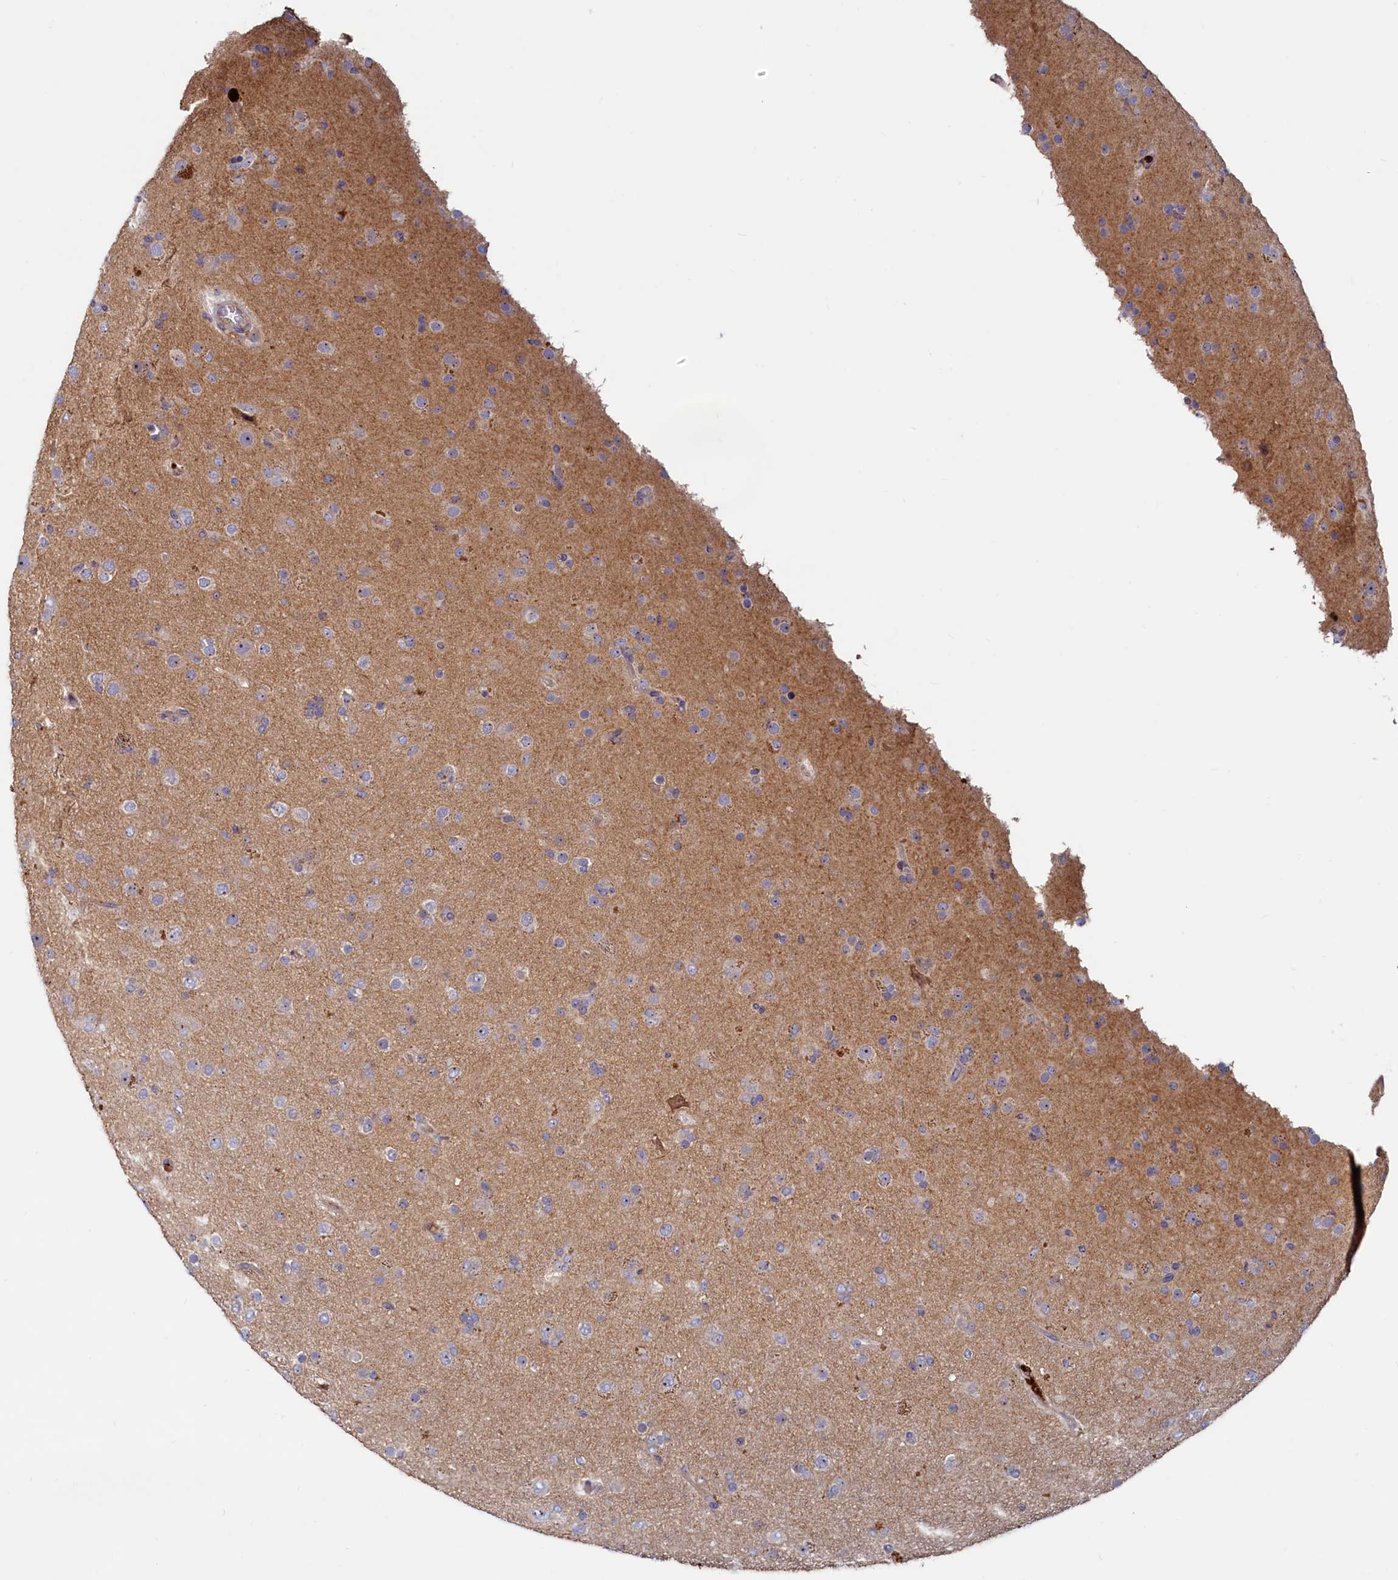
{"staining": {"intensity": "negative", "quantity": "none", "location": "none"}, "tissue": "glioma", "cell_type": "Tumor cells", "image_type": "cancer", "snomed": [{"axis": "morphology", "description": "Glioma, malignant, Low grade"}, {"axis": "topography", "description": "Brain"}], "caption": "High power microscopy micrograph of an immunohistochemistry (IHC) micrograph of malignant low-grade glioma, revealing no significant expression in tumor cells.", "gene": "RGS7BP", "patient": {"sex": "male", "age": 65}}